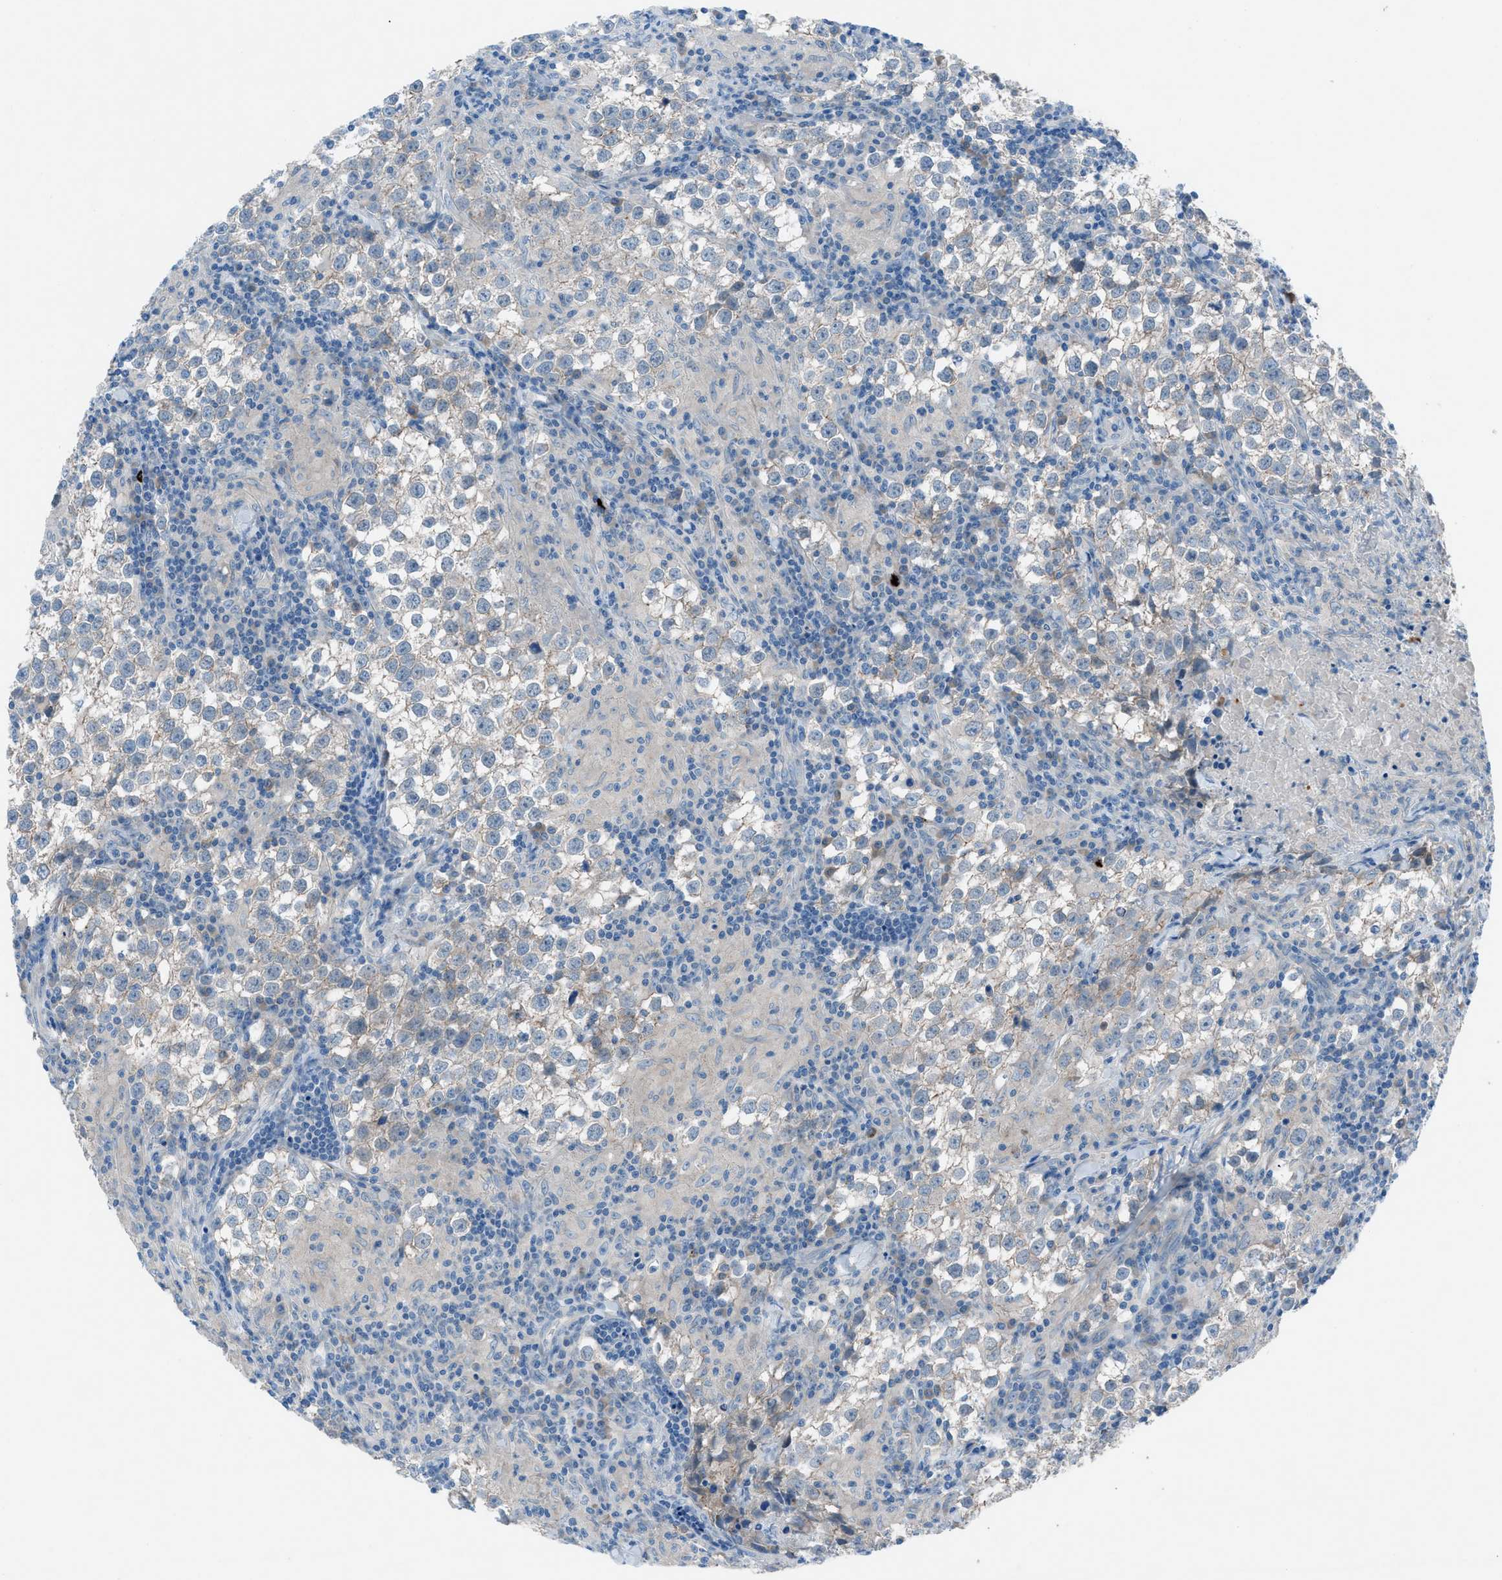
{"staining": {"intensity": "weak", "quantity": ">75%", "location": "cytoplasmic/membranous"}, "tissue": "testis cancer", "cell_type": "Tumor cells", "image_type": "cancer", "snomed": [{"axis": "morphology", "description": "Seminoma, NOS"}, {"axis": "morphology", "description": "Carcinoma, Embryonal, NOS"}, {"axis": "topography", "description": "Testis"}], "caption": "Testis embryonal carcinoma stained for a protein (brown) displays weak cytoplasmic/membranous positive staining in about >75% of tumor cells.", "gene": "C5AR2", "patient": {"sex": "male", "age": 36}}